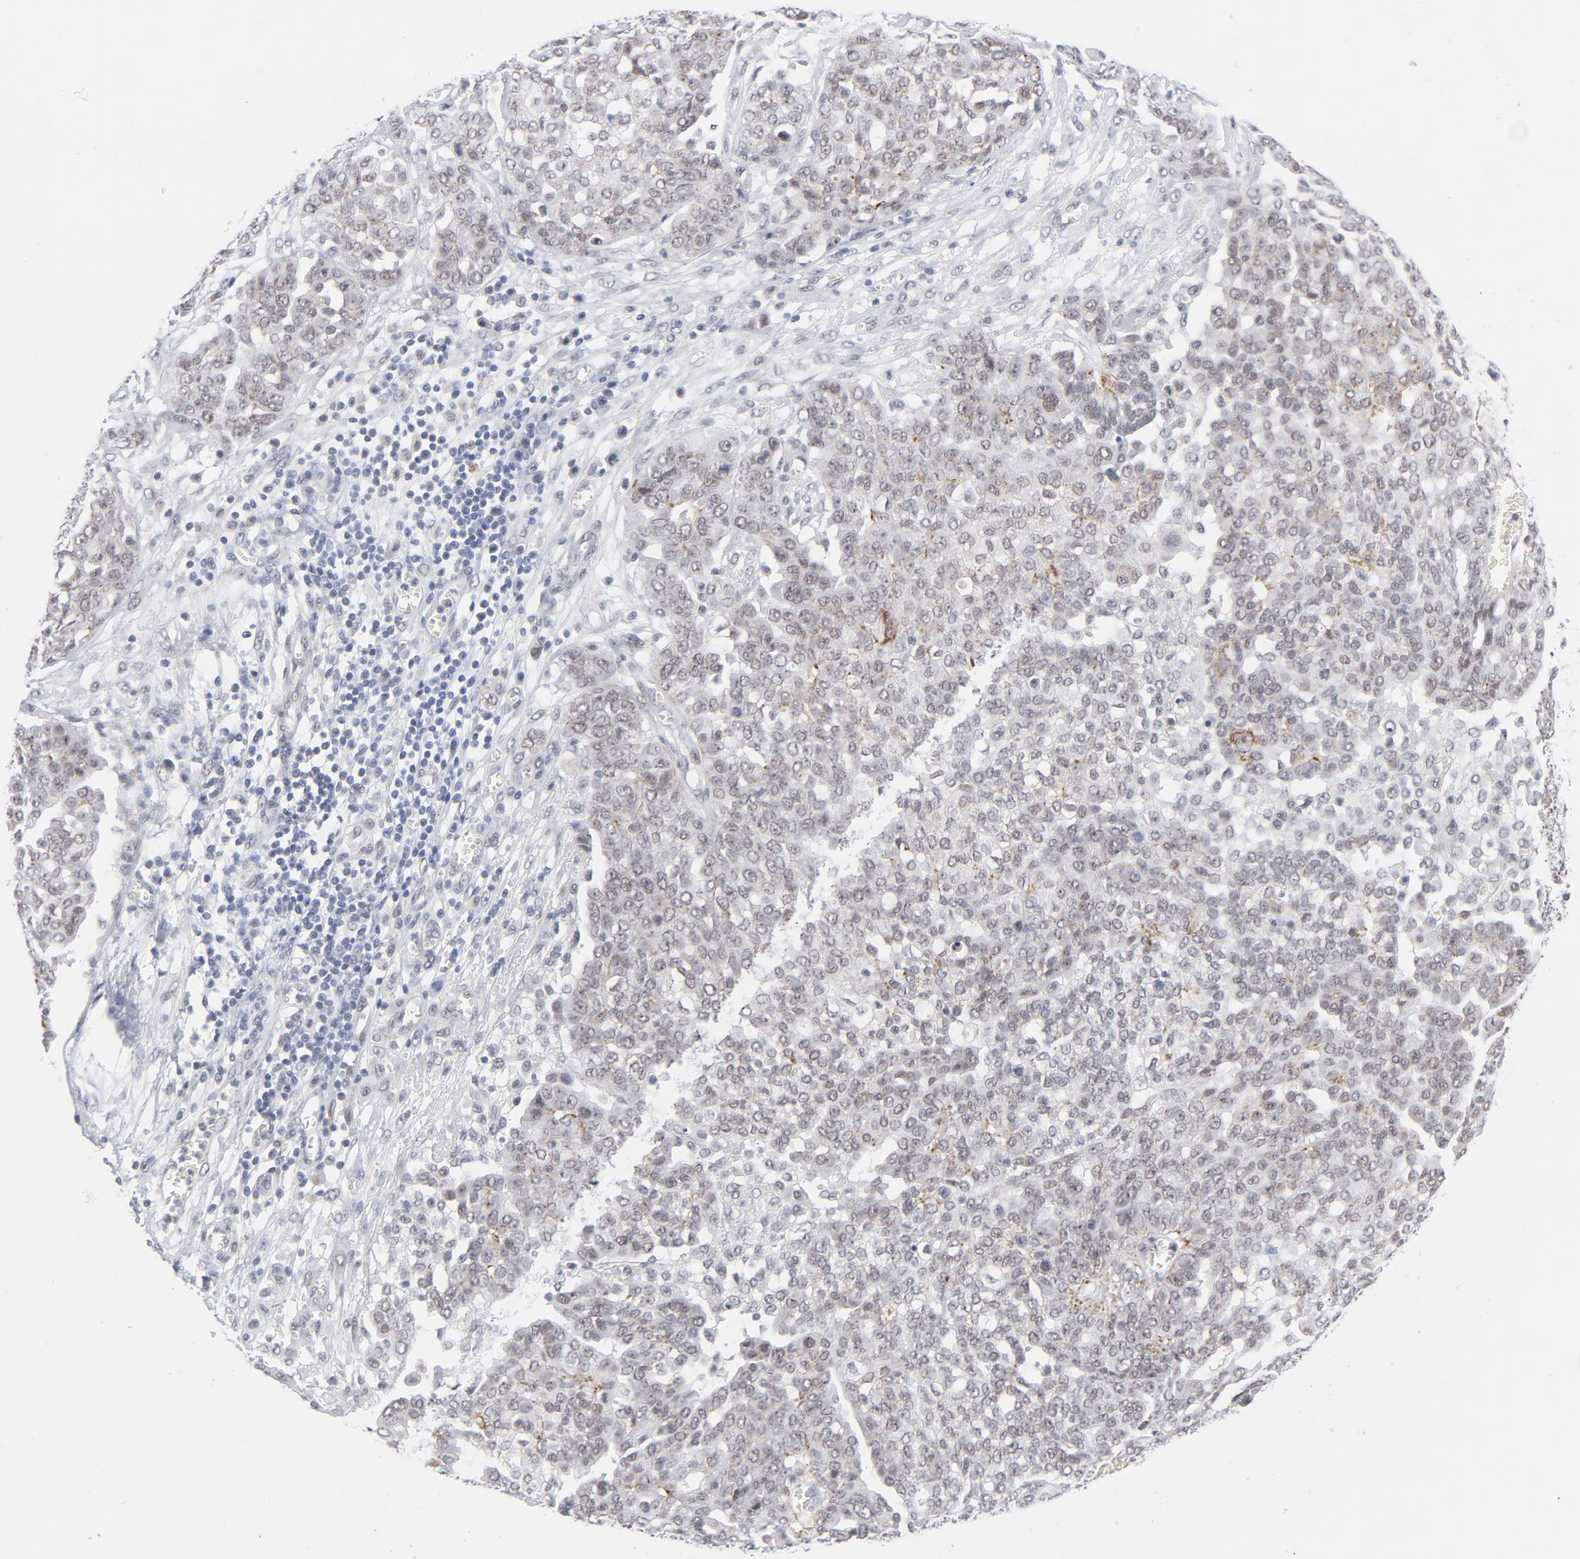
{"staining": {"intensity": "weak", "quantity": "25%-75%", "location": "cytoplasmic/membranous,nuclear"}, "tissue": "ovarian cancer", "cell_type": "Tumor cells", "image_type": "cancer", "snomed": [{"axis": "morphology", "description": "Cystadenocarcinoma, serous, NOS"}, {"axis": "topography", "description": "Soft tissue"}, {"axis": "topography", "description": "Ovary"}], "caption": "Ovarian cancer (serous cystadenocarcinoma) was stained to show a protein in brown. There is low levels of weak cytoplasmic/membranous and nuclear expression in about 25%-75% of tumor cells. (brown staining indicates protein expression, while blue staining denotes nuclei).", "gene": "BAP1", "patient": {"sex": "female", "age": 57}}